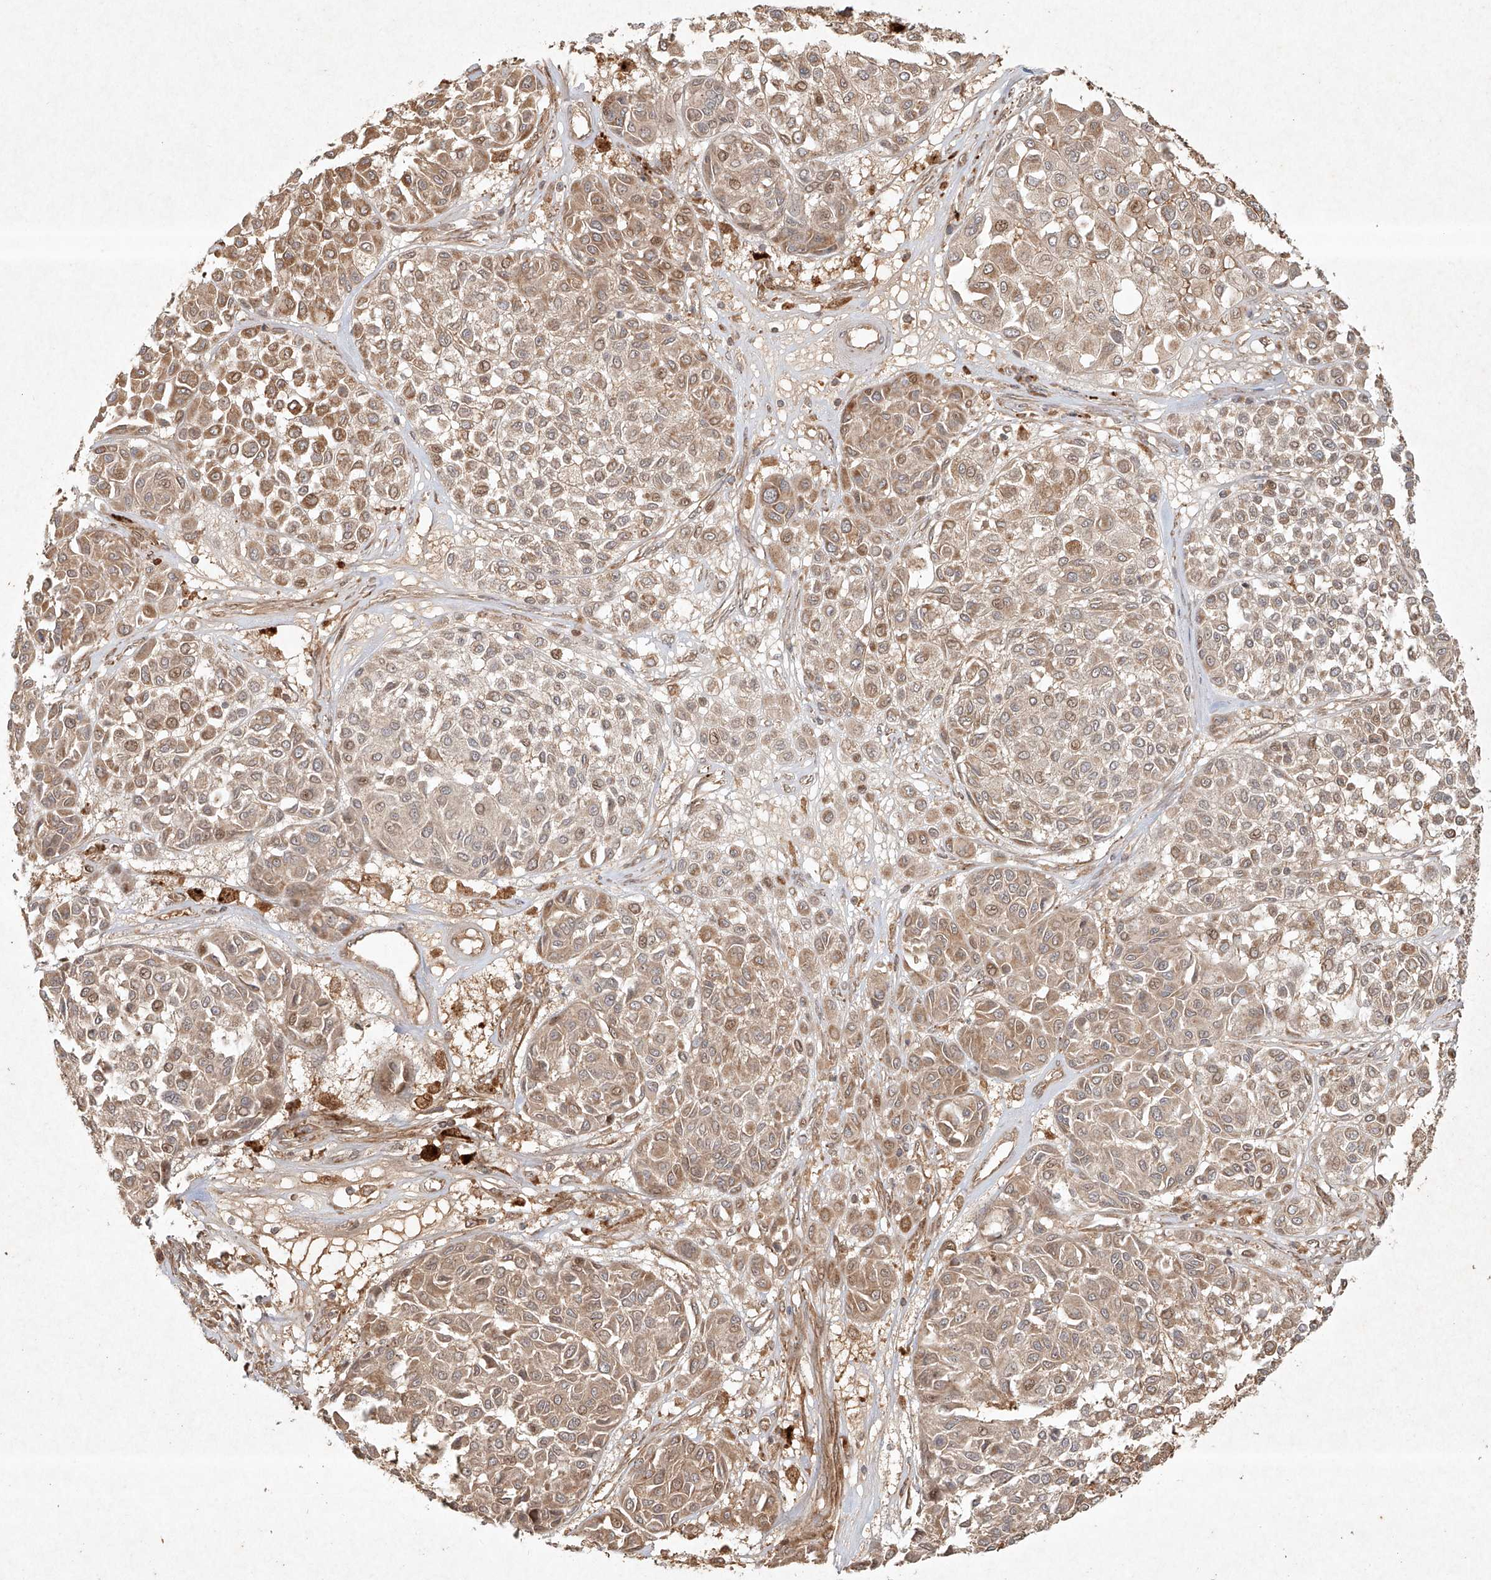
{"staining": {"intensity": "moderate", "quantity": ">75%", "location": "cytoplasmic/membranous"}, "tissue": "melanoma", "cell_type": "Tumor cells", "image_type": "cancer", "snomed": [{"axis": "morphology", "description": "Malignant melanoma, Metastatic site"}, {"axis": "topography", "description": "Soft tissue"}], "caption": "An immunohistochemistry (IHC) micrograph of neoplastic tissue is shown. Protein staining in brown highlights moderate cytoplasmic/membranous positivity in melanoma within tumor cells.", "gene": "CYYR1", "patient": {"sex": "male", "age": 41}}